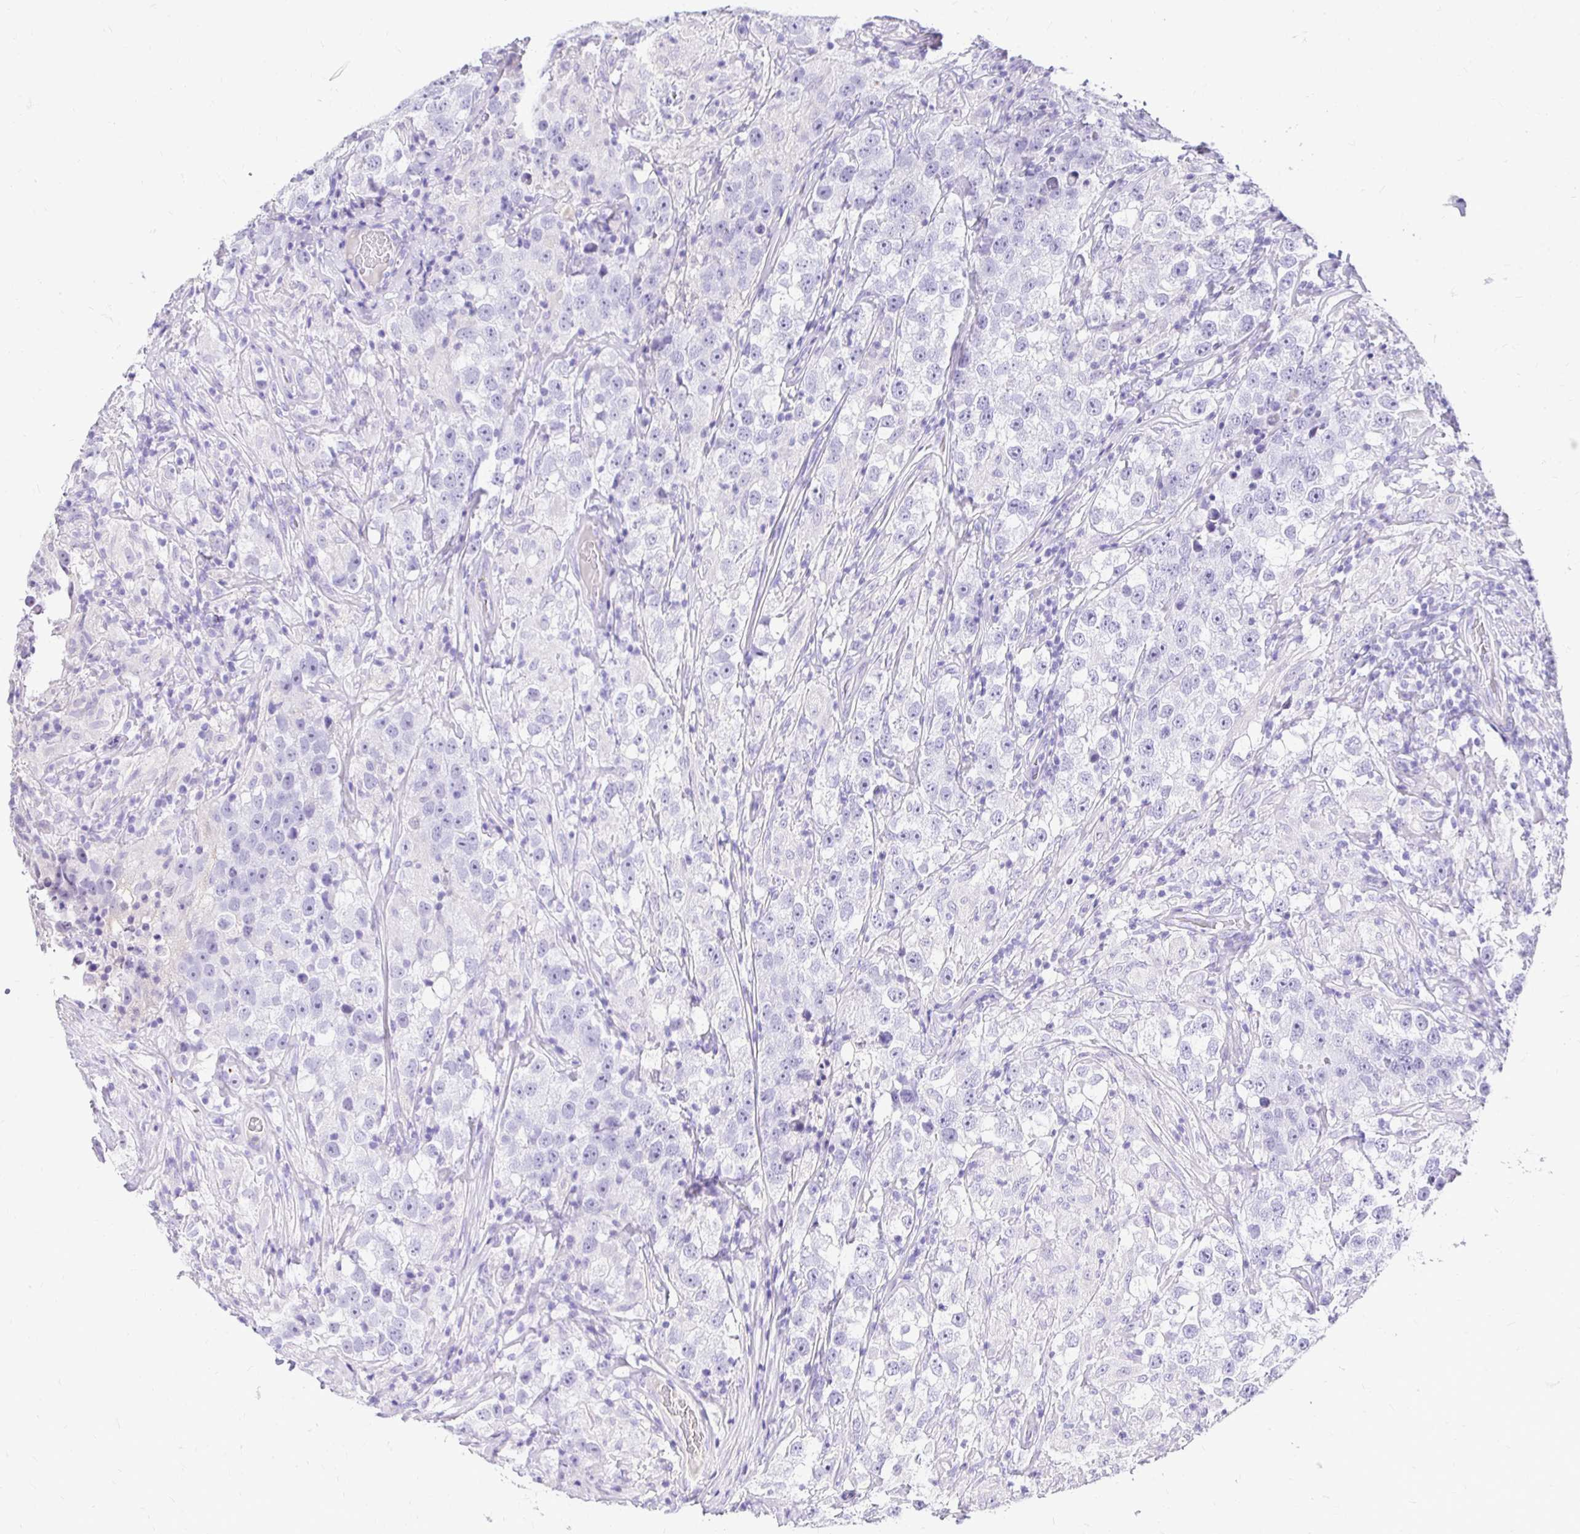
{"staining": {"intensity": "negative", "quantity": "none", "location": "none"}, "tissue": "testis cancer", "cell_type": "Tumor cells", "image_type": "cancer", "snomed": [{"axis": "morphology", "description": "Seminoma, NOS"}, {"axis": "topography", "description": "Testis"}], "caption": "The histopathology image reveals no staining of tumor cells in testis cancer (seminoma).", "gene": "TAF1D", "patient": {"sex": "male", "age": 46}}